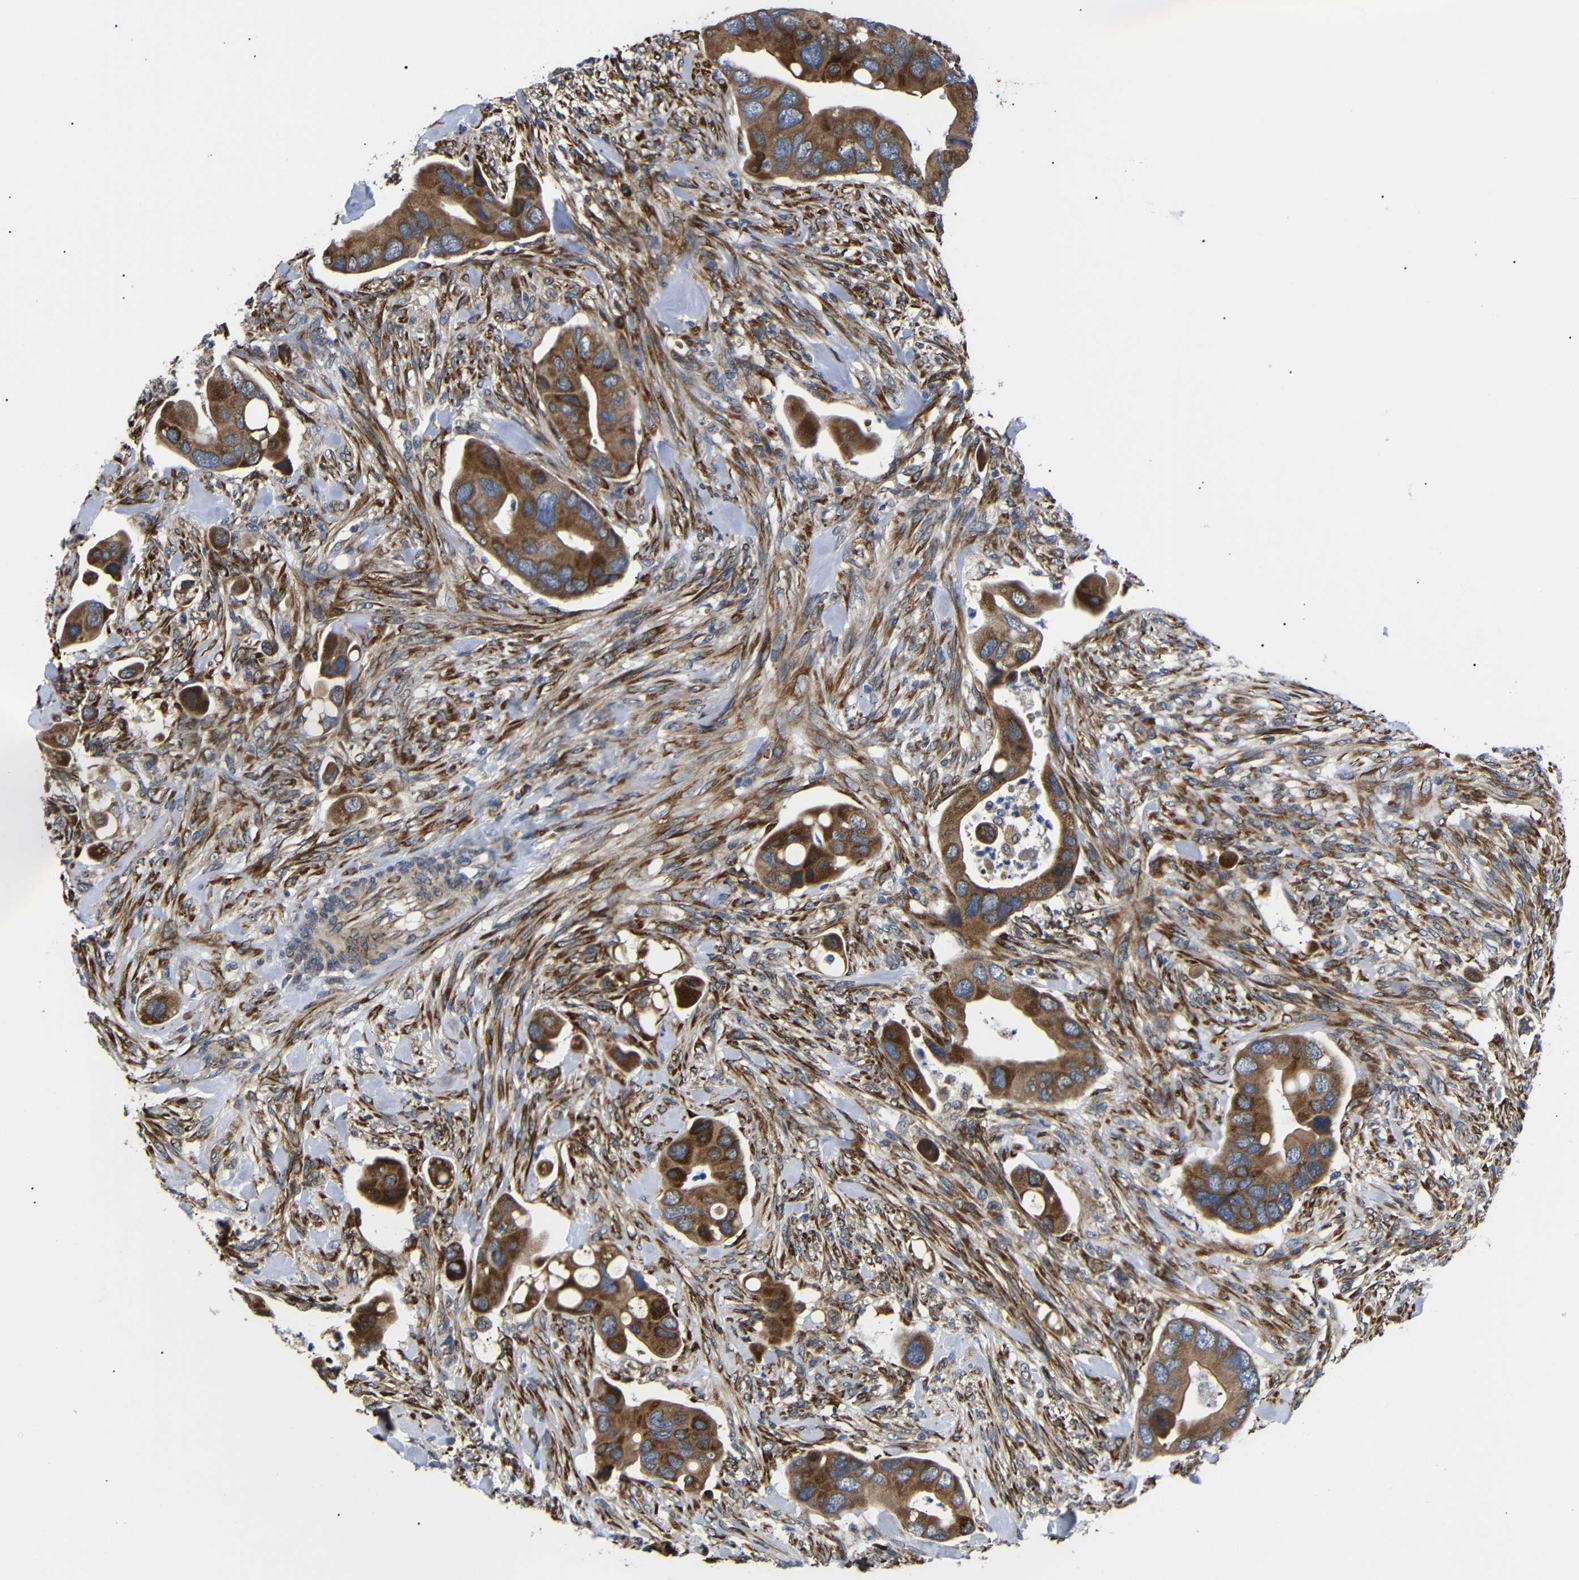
{"staining": {"intensity": "strong", "quantity": ">75%", "location": "cytoplasmic/membranous"}, "tissue": "colorectal cancer", "cell_type": "Tumor cells", "image_type": "cancer", "snomed": [{"axis": "morphology", "description": "Adenocarcinoma, NOS"}, {"axis": "topography", "description": "Rectum"}], "caption": "Brown immunohistochemical staining in human colorectal adenocarcinoma shows strong cytoplasmic/membranous positivity in about >75% of tumor cells.", "gene": "KANK4", "patient": {"sex": "female", "age": 57}}